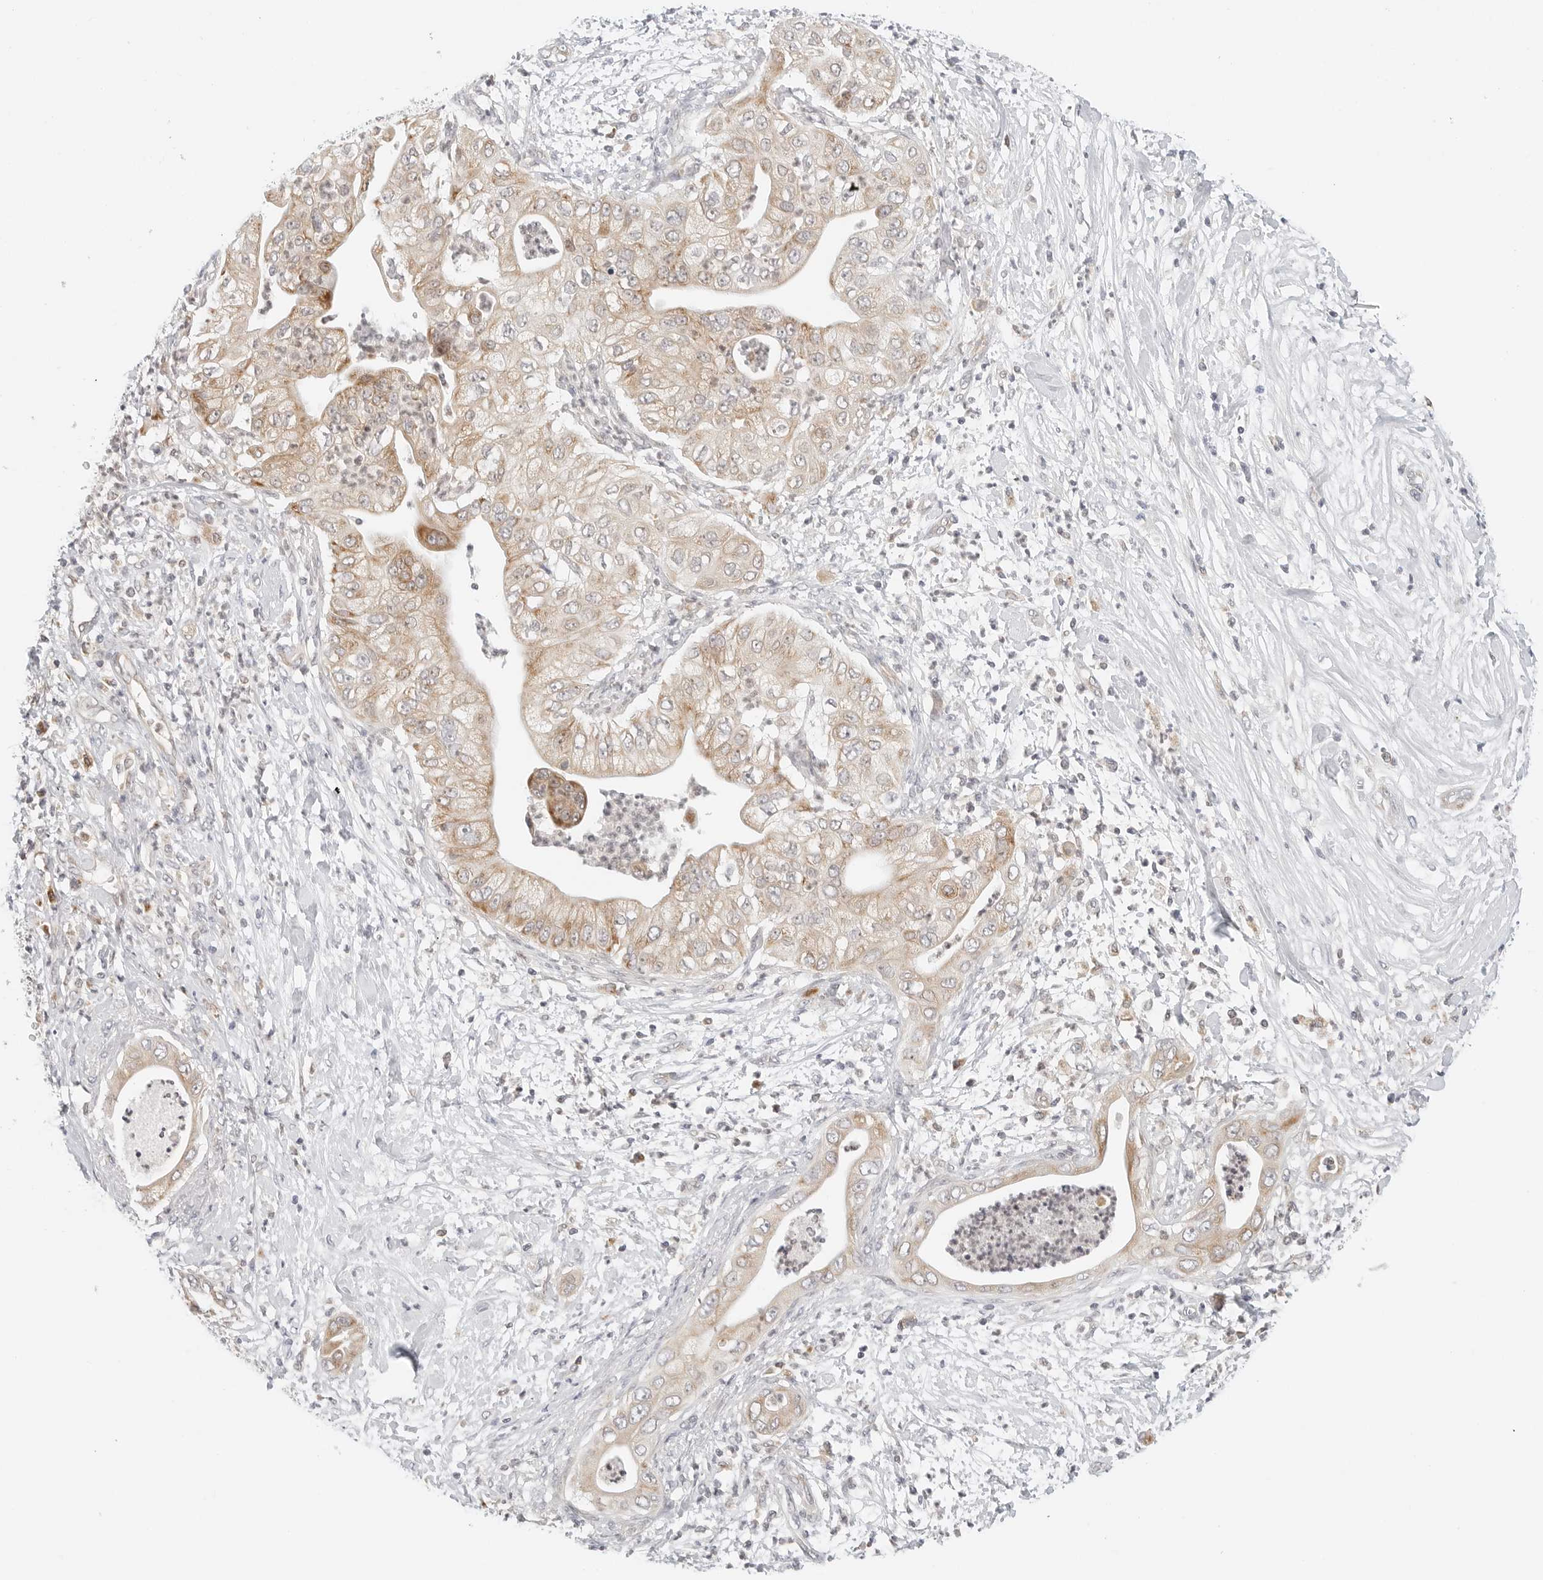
{"staining": {"intensity": "moderate", "quantity": "25%-75%", "location": "cytoplasmic/membranous"}, "tissue": "pancreatic cancer", "cell_type": "Tumor cells", "image_type": "cancer", "snomed": [{"axis": "morphology", "description": "Adenocarcinoma, NOS"}, {"axis": "topography", "description": "Pancreas"}], "caption": "Immunohistochemical staining of human pancreatic cancer exhibits medium levels of moderate cytoplasmic/membranous staining in about 25%-75% of tumor cells.", "gene": "DYRK4", "patient": {"sex": "female", "age": 78}}